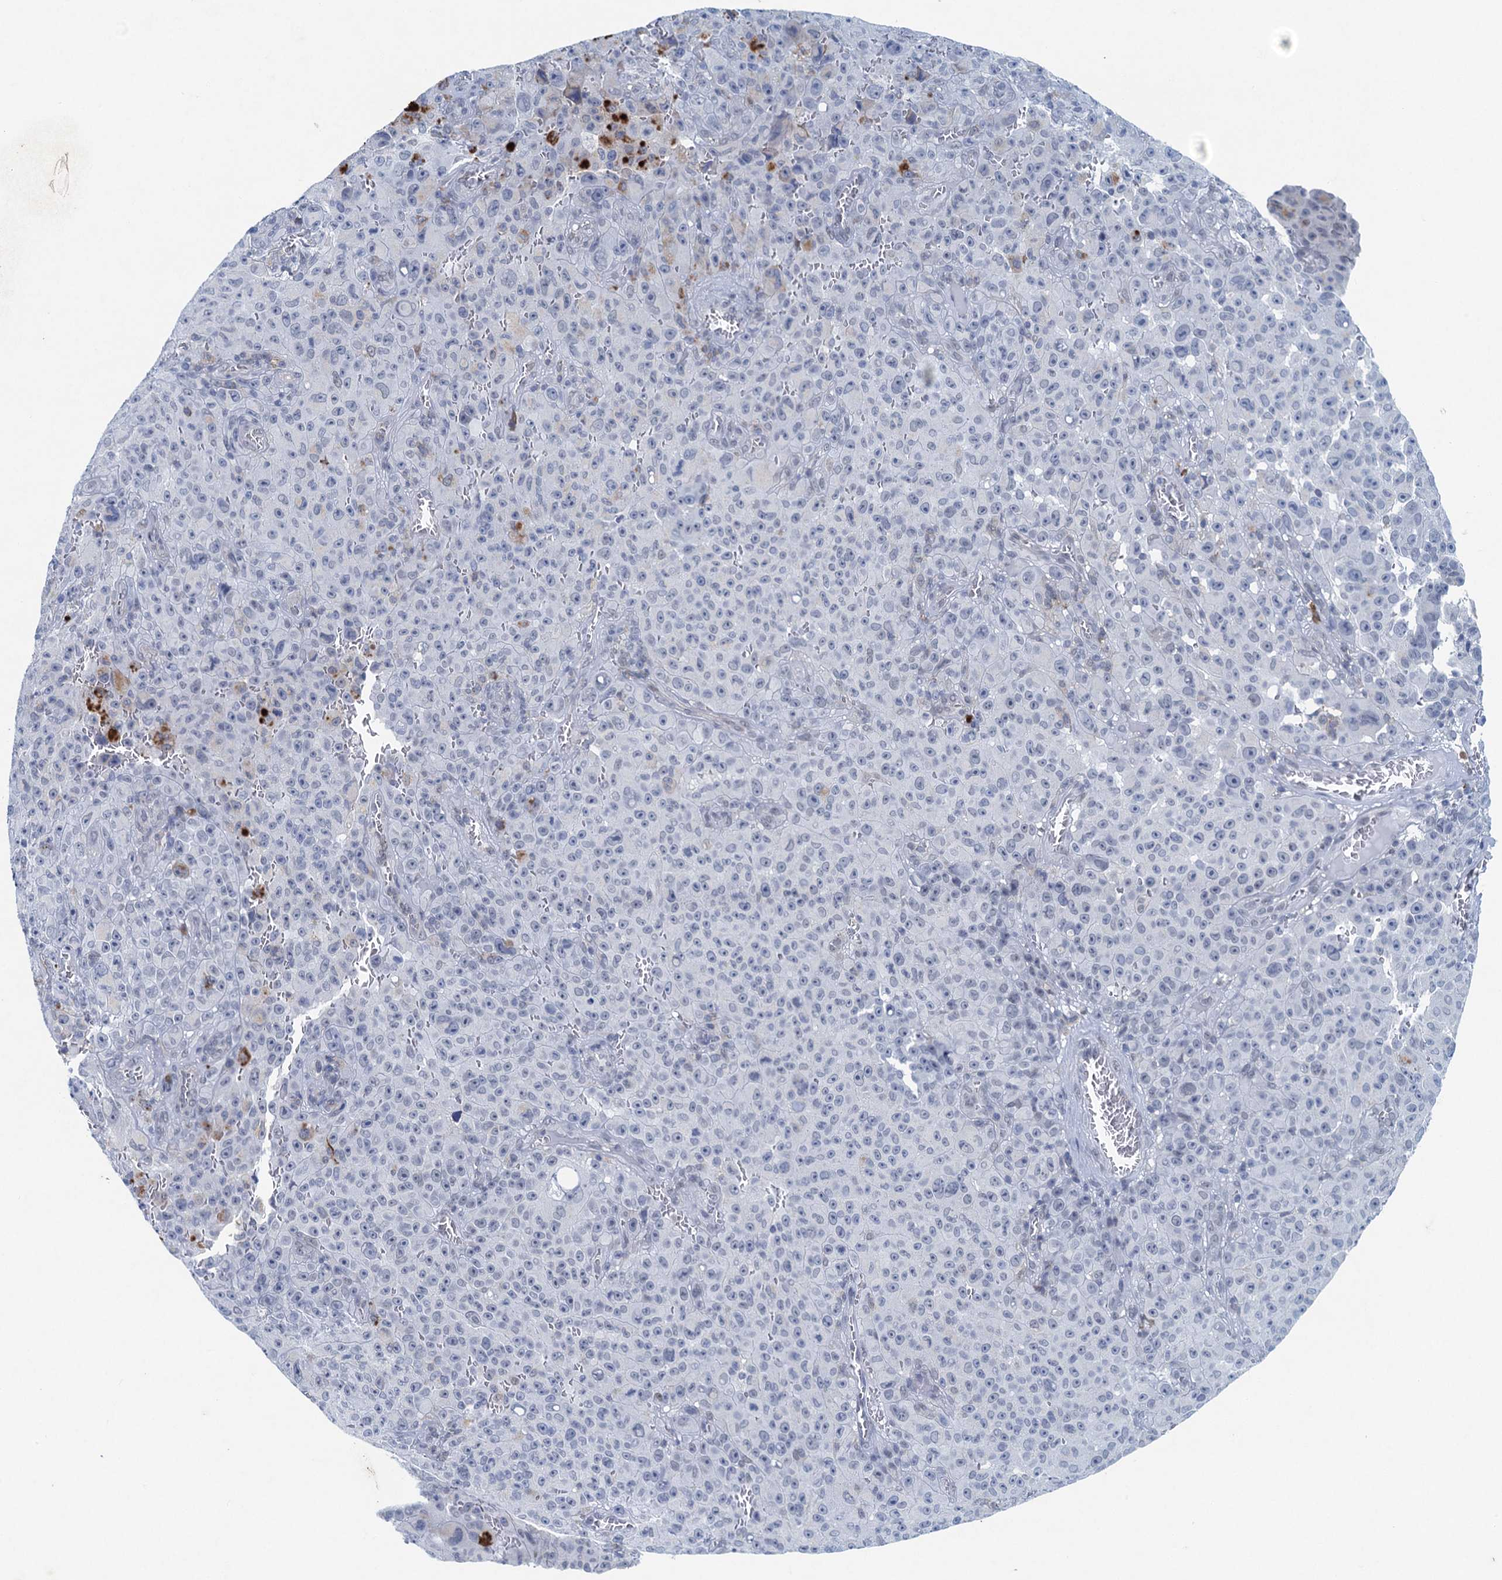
{"staining": {"intensity": "negative", "quantity": "none", "location": "none"}, "tissue": "melanoma", "cell_type": "Tumor cells", "image_type": "cancer", "snomed": [{"axis": "morphology", "description": "Malignant melanoma, NOS"}, {"axis": "topography", "description": "Skin"}], "caption": "There is no significant positivity in tumor cells of malignant melanoma. (DAB (3,3'-diaminobenzidine) IHC with hematoxylin counter stain).", "gene": "HAPSTR1", "patient": {"sex": "female", "age": 82}}